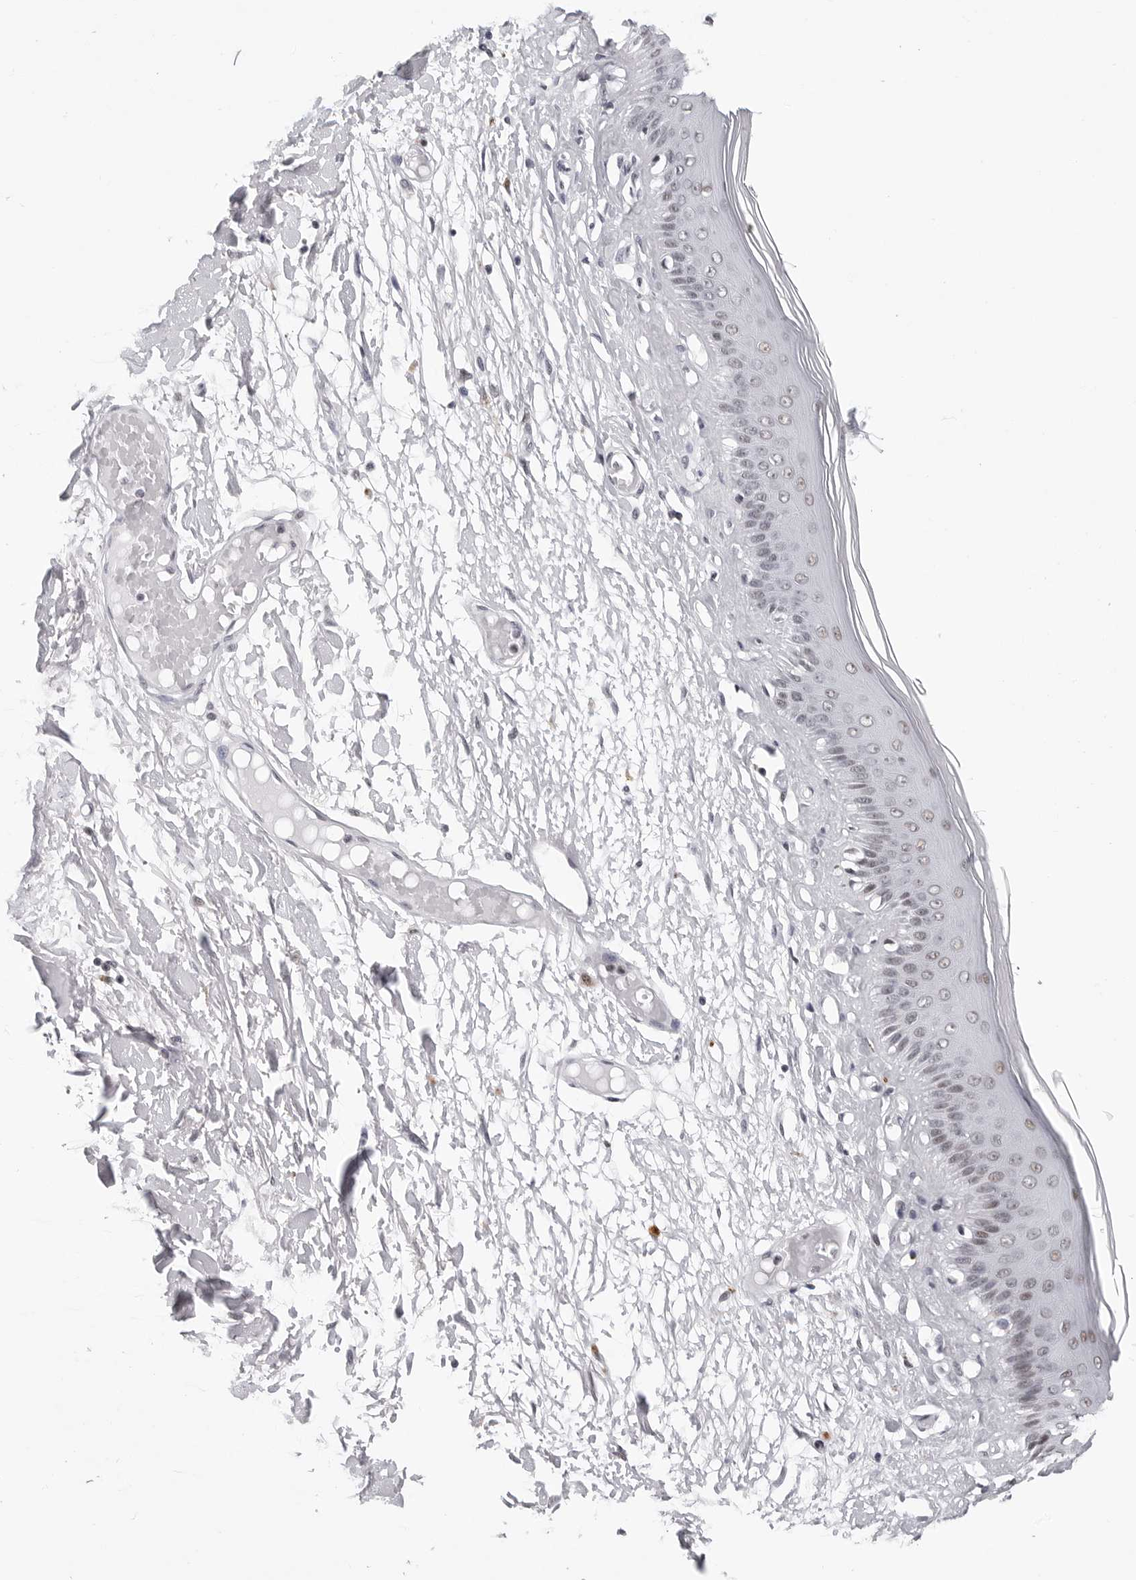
{"staining": {"intensity": "weak", "quantity": "<25%", "location": "nuclear"}, "tissue": "skin", "cell_type": "Epidermal cells", "image_type": "normal", "snomed": [{"axis": "morphology", "description": "Normal tissue, NOS"}, {"axis": "topography", "description": "Vulva"}], "caption": "Immunohistochemistry image of normal skin: skin stained with DAB (3,3'-diaminobenzidine) shows no significant protein expression in epidermal cells.", "gene": "SF3B4", "patient": {"sex": "female", "age": 73}}